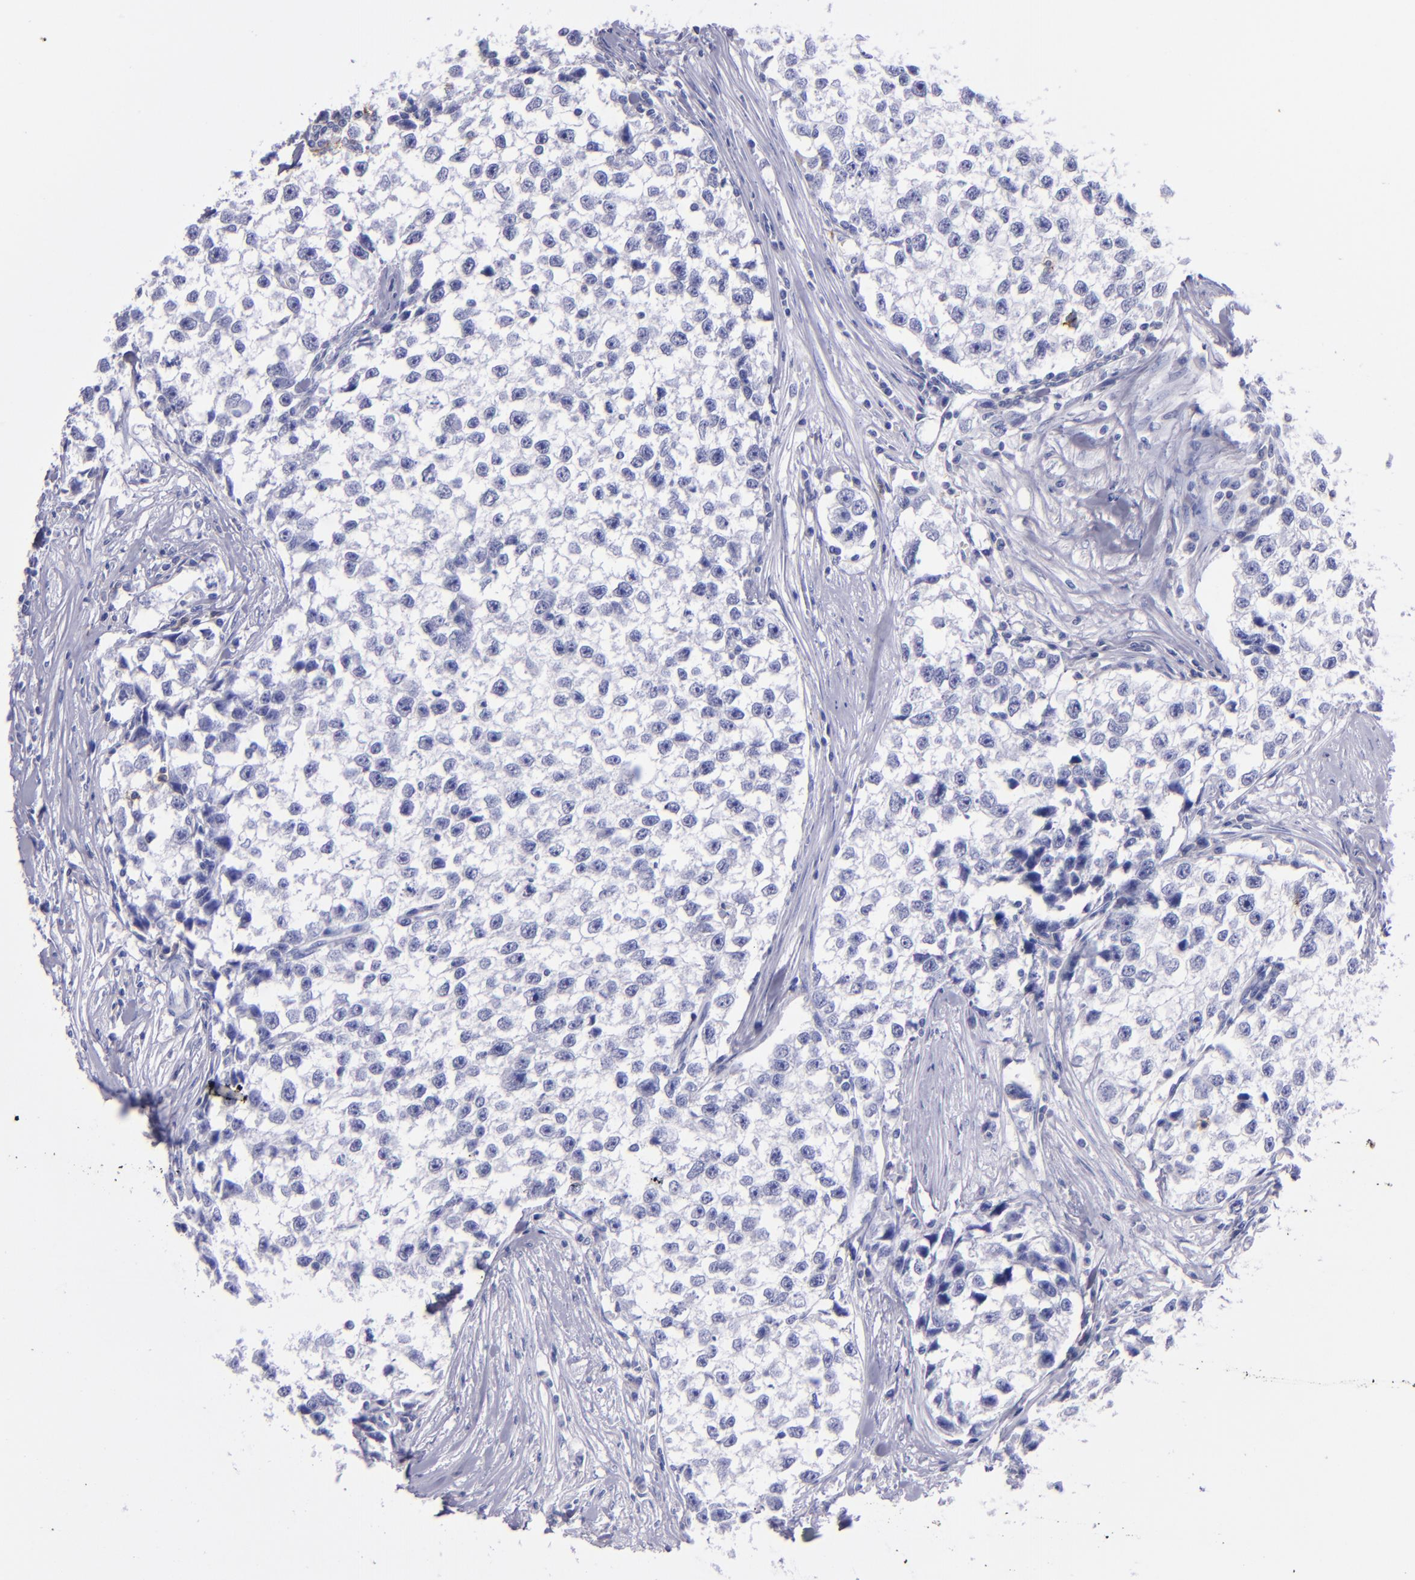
{"staining": {"intensity": "negative", "quantity": "none", "location": "none"}, "tissue": "testis cancer", "cell_type": "Tumor cells", "image_type": "cancer", "snomed": [{"axis": "morphology", "description": "Seminoma, NOS"}, {"axis": "morphology", "description": "Carcinoma, Embryonal, NOS"}, {"axis": "topography", "description": "Testis"}], "caption": "IHC of human testis cancer exhibits no positivity in tumor cells. (DAB immunohistochemistry with hematoxylin counter stain).", "gene": "CD37", "patient": {"sex": "male", "age": 30}}